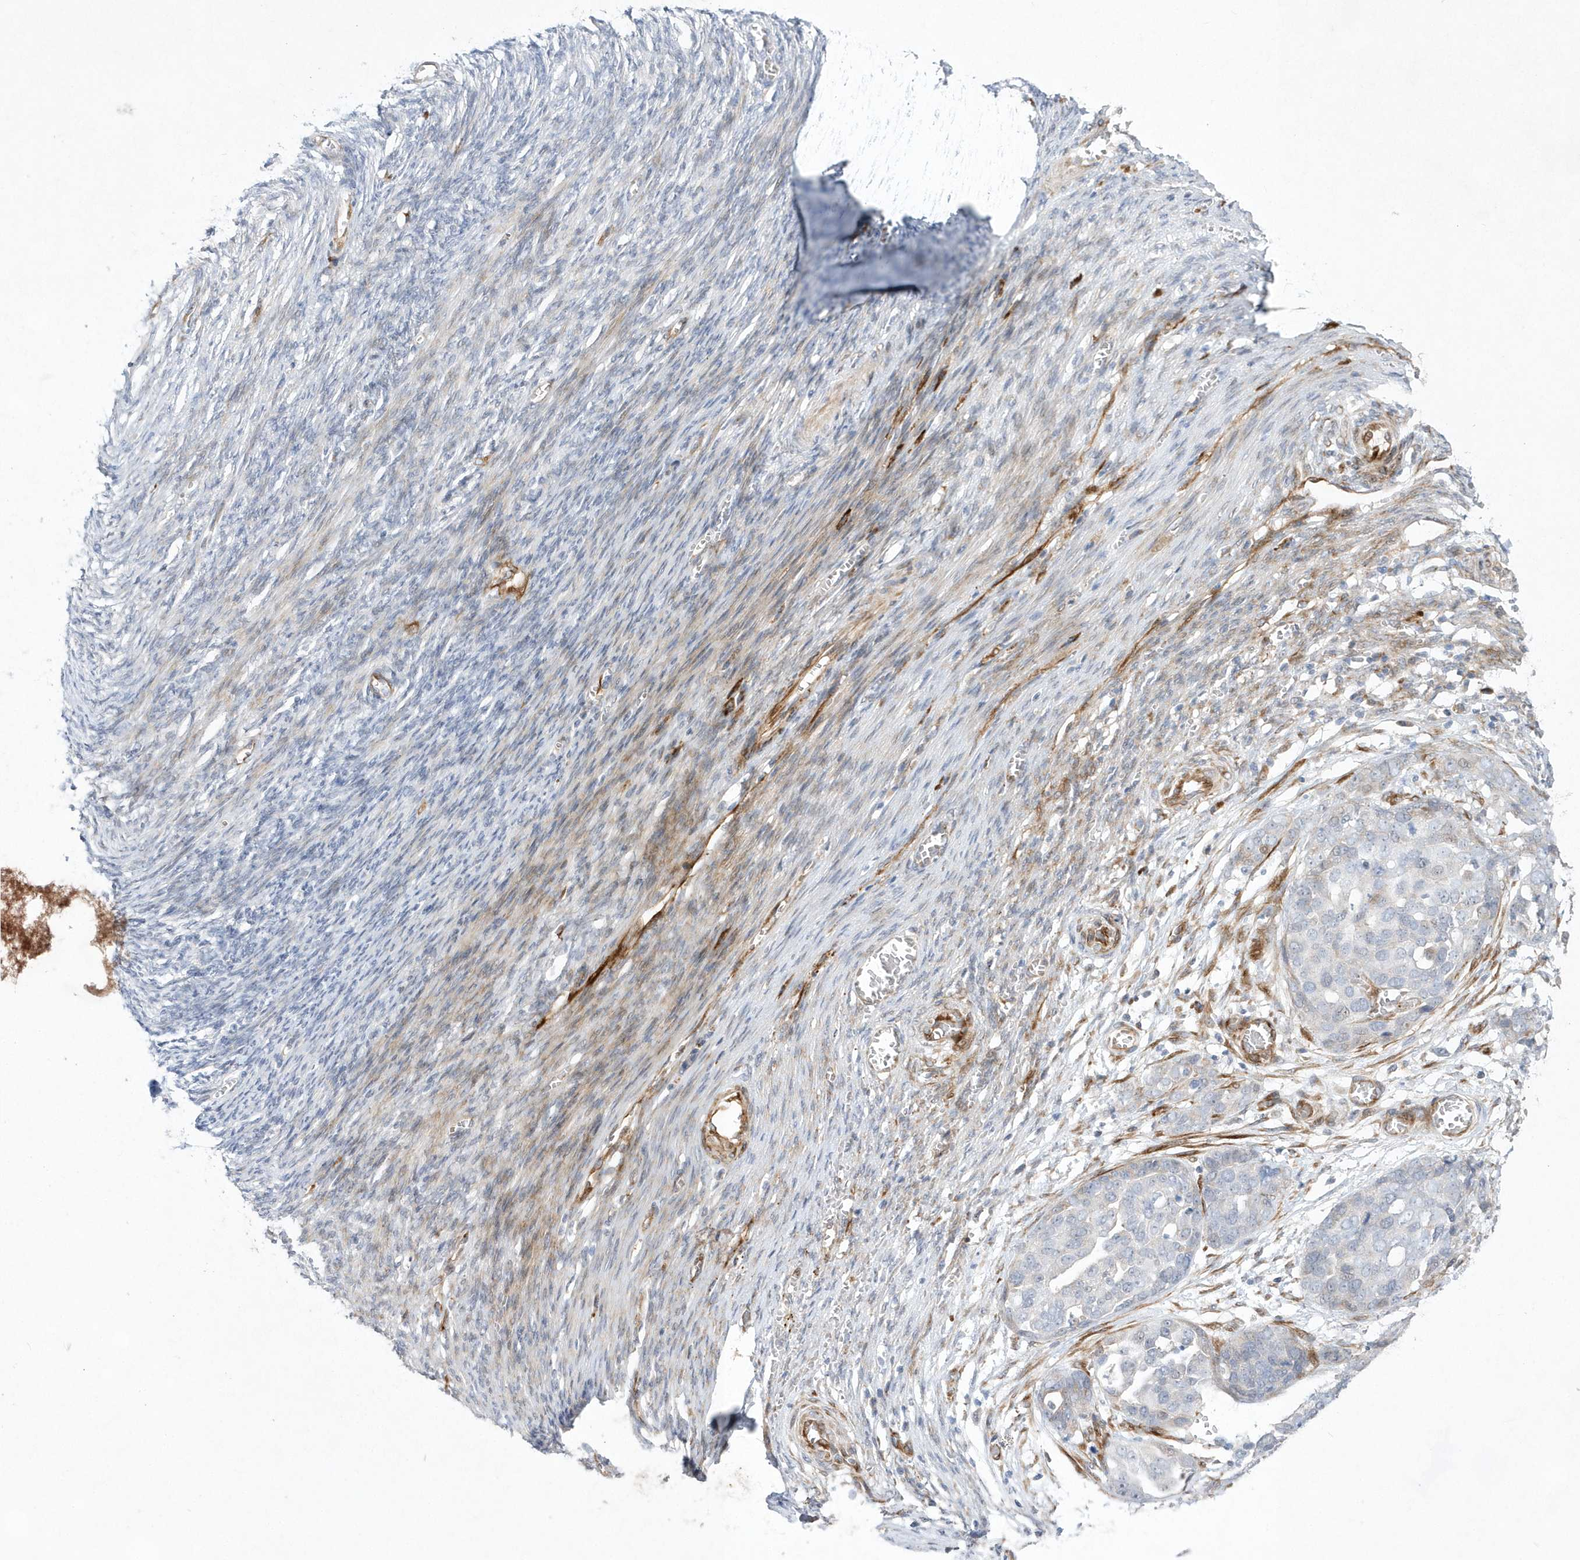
{"staining": {"intensity": "negative", "quantity": "none", "location": "none"}, "tissue": "ovarian cancer", "cell_type": "Tumor cells", "image_type": "cancer", "snomed": [{"axis": "morphology", "description": "Cystadenocarcinoma, serous, NOS"}, {"axis": "topography", "description": "Ovary"}], "caption": "A histopathology image of ovarian cancer stained for a protein demonstrates no brown staining in tumor cells.", "gene": "TMEM132B", "patient": {"sex": "female", "age": 44}}